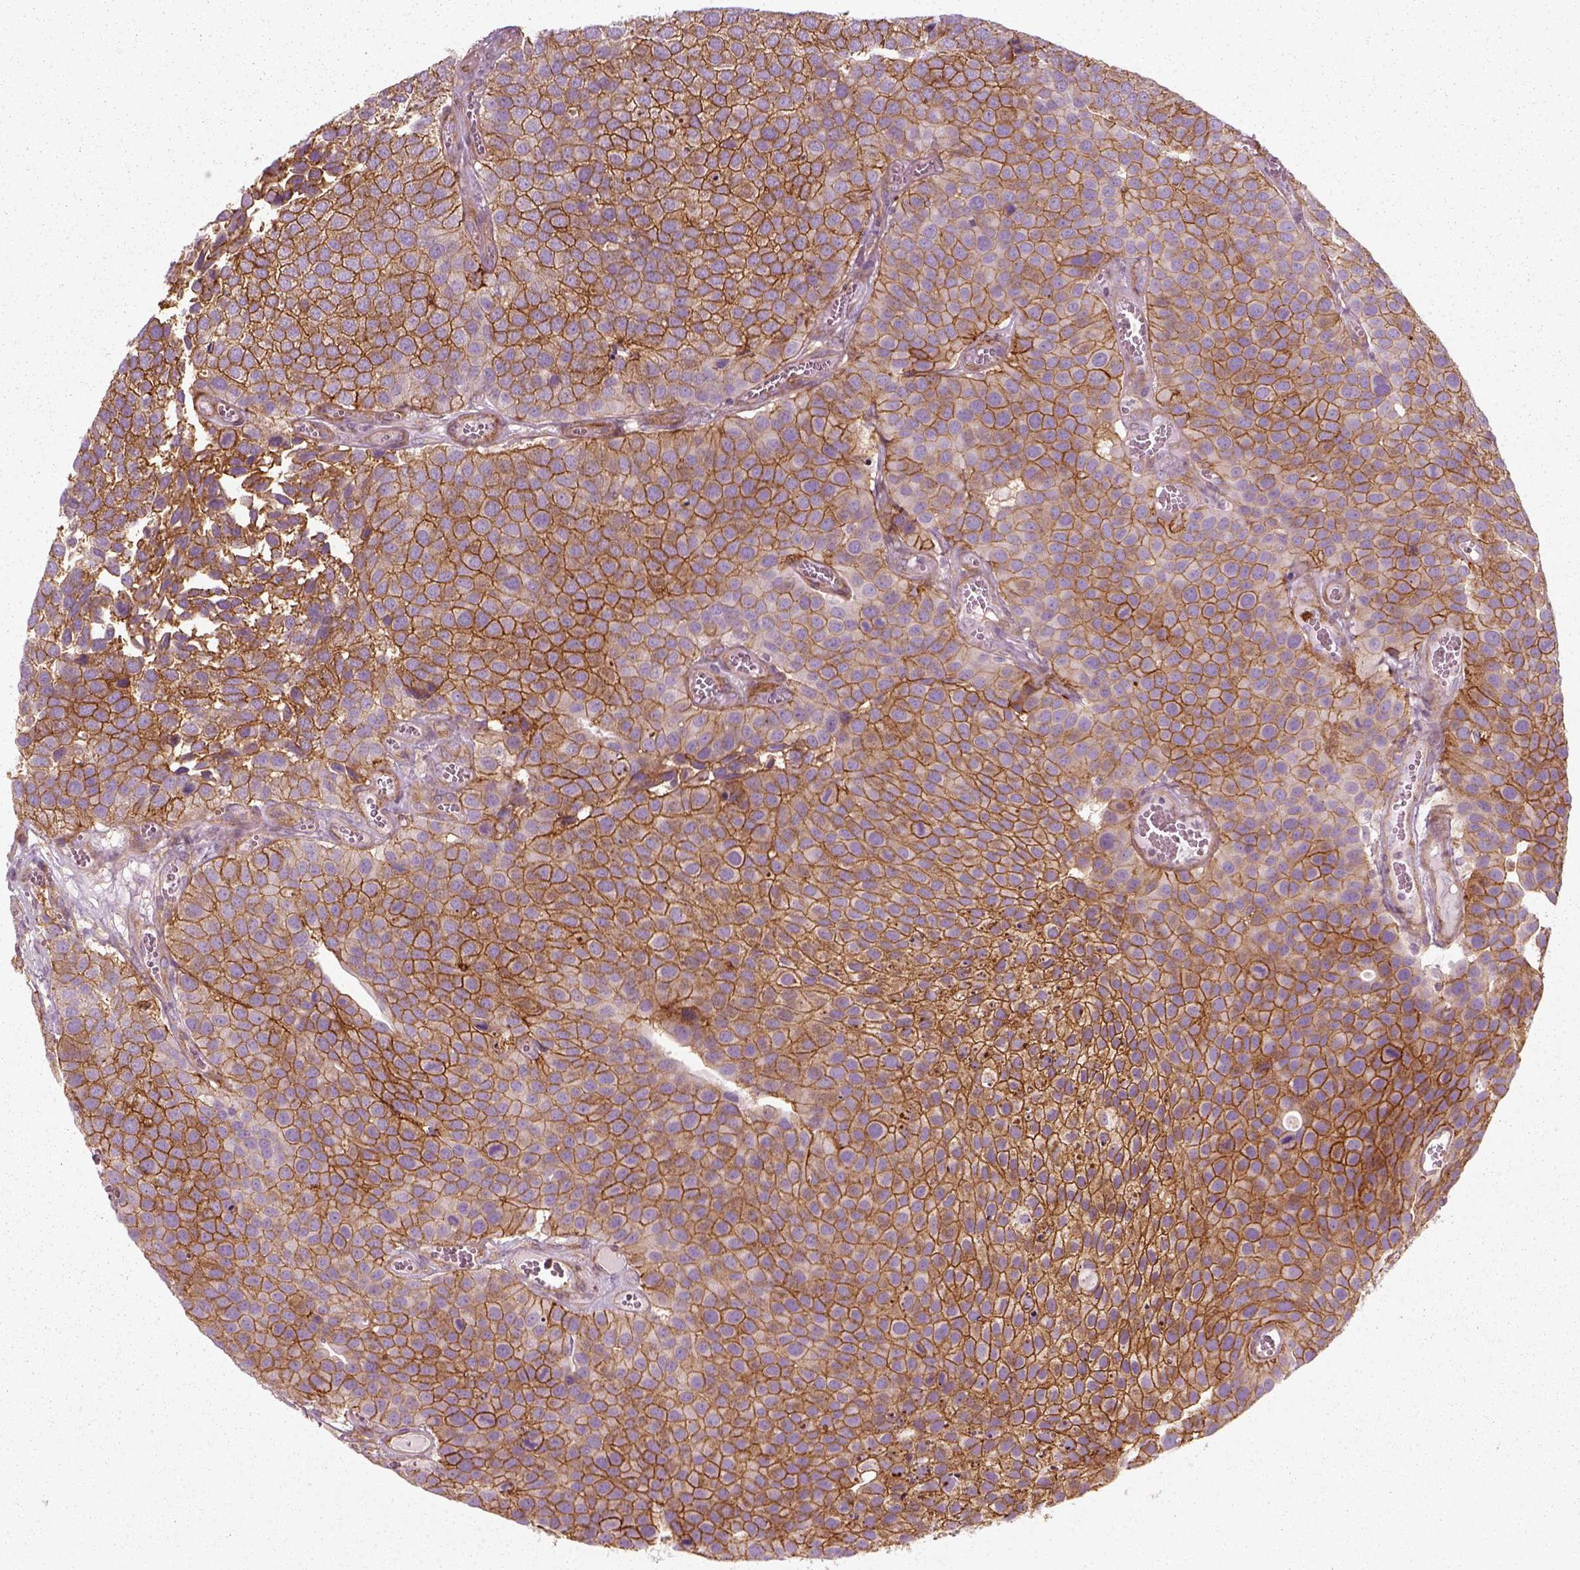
{"staining": {"intensity": "moderate", "quantity": ">75%", "location": "cytoplasmic/membranous"}, "tissue": "urothelial cancer", "cell_type": "Tumor cells", "image_type": "cancer", "snomed": [{"axis": "morphology", "description": "Urothelial carcinoma, Low grade"}, {"axis": "topography", "description": "Urinary bladder"}], "caption": "Human urothelial cancer stained with a protein marker demonstrates moderate staining in tumor cells.", "gene": "NPTN", "patient": {"sex": "female", "age": 69}}